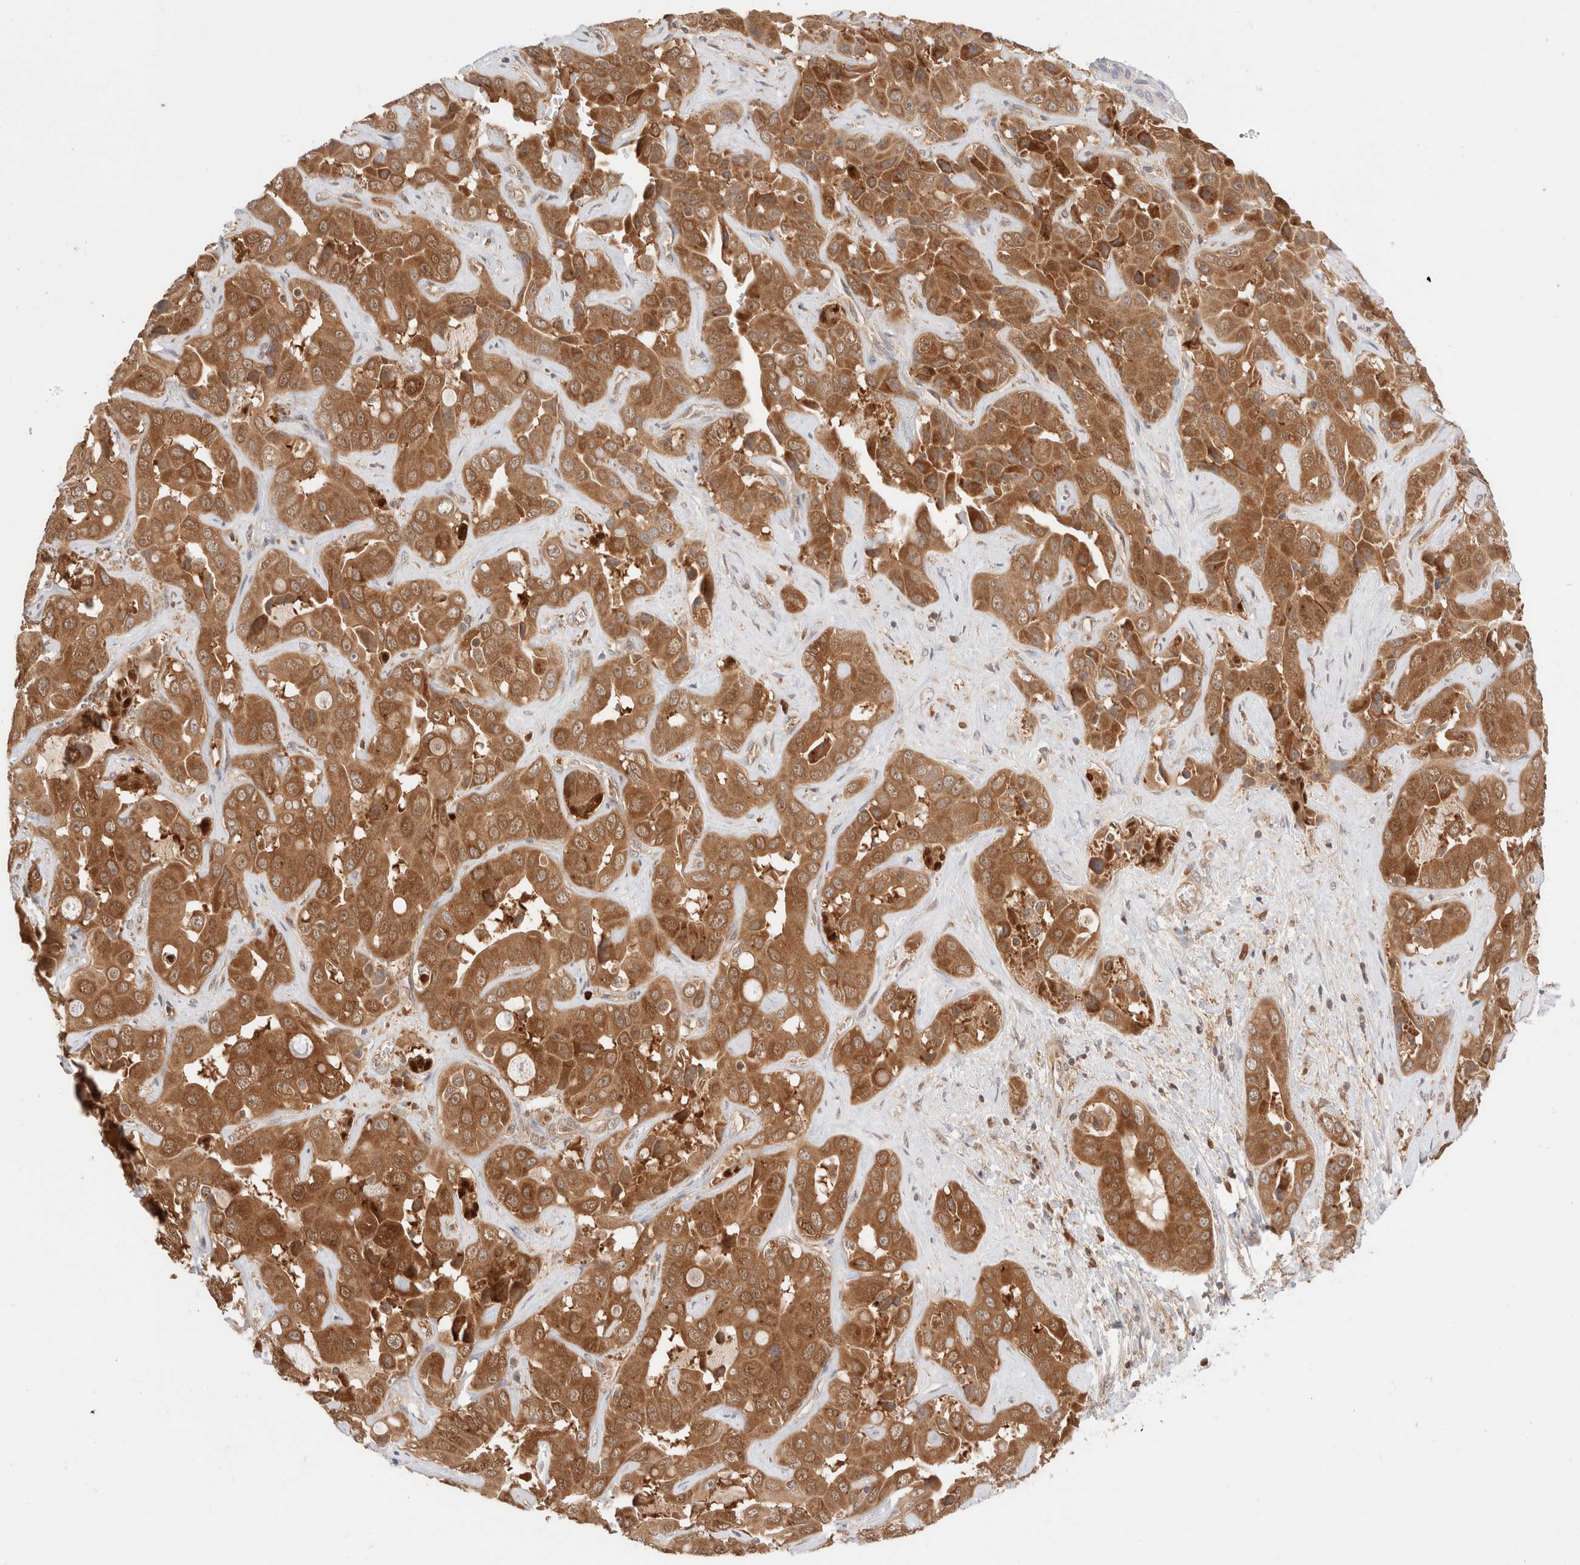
{"staining": {"intensity": "moderate", "quantity": ">75%", "location": "cytoplasmic/membranous"}, "tissue": "liver cancer", "cell_type": "Tumor cells", "image_type": "cancer", "snomed": [{"axis": "morphology", "description": "Cholangiocarcinoma"}, {"axis": "topography", "description": "Liver"}], "caption": "Tumor cells demonstrate medium levels of moderate cytoplasmic/membranous staining in about >75% of cells in liver cholangiocarcinoma.", "gene": "XKR4", "patient": {"sex": "female", "age": 52}}